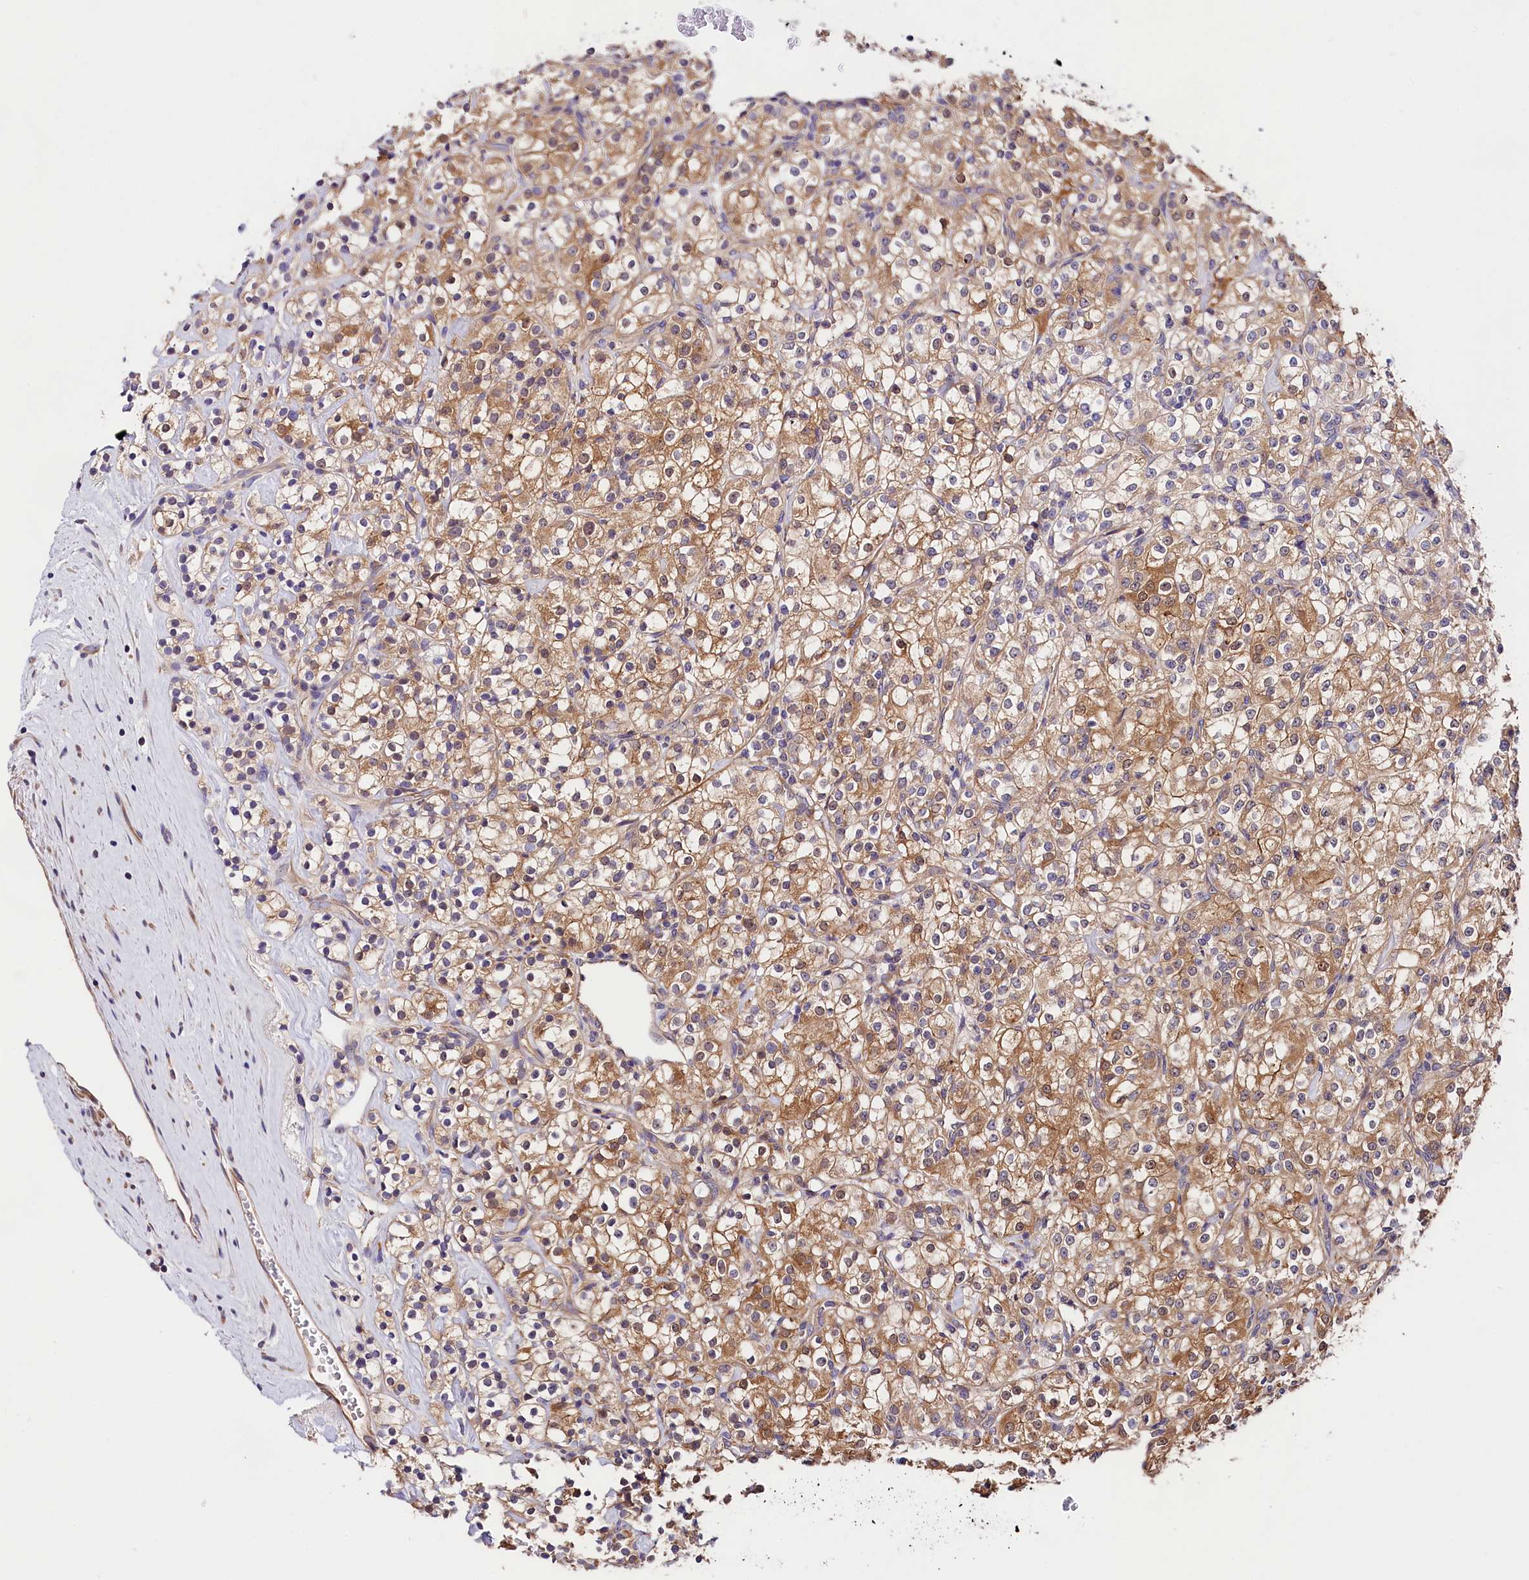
{"staining": {"intensity": "moderate", "quantity": ">75%", "location": "cytoplasmic/membranous"}, "tissue": "renal cancer", "cell_type": "Tumor cells", "image_type": "cancer", "snomed": [{"axis": "morphology", "description": "Adenocarcinoma, NOS"}, {"axis": "topography", "description": "Kidney"}], "caption": "Moderate cytoplasmic/membranous protein expression is appreciated in approximately >75% of tumor cells in renal adenocarcinoma.", "gene": "SPG11", "patient": {"sex": "male", "age": 77}}